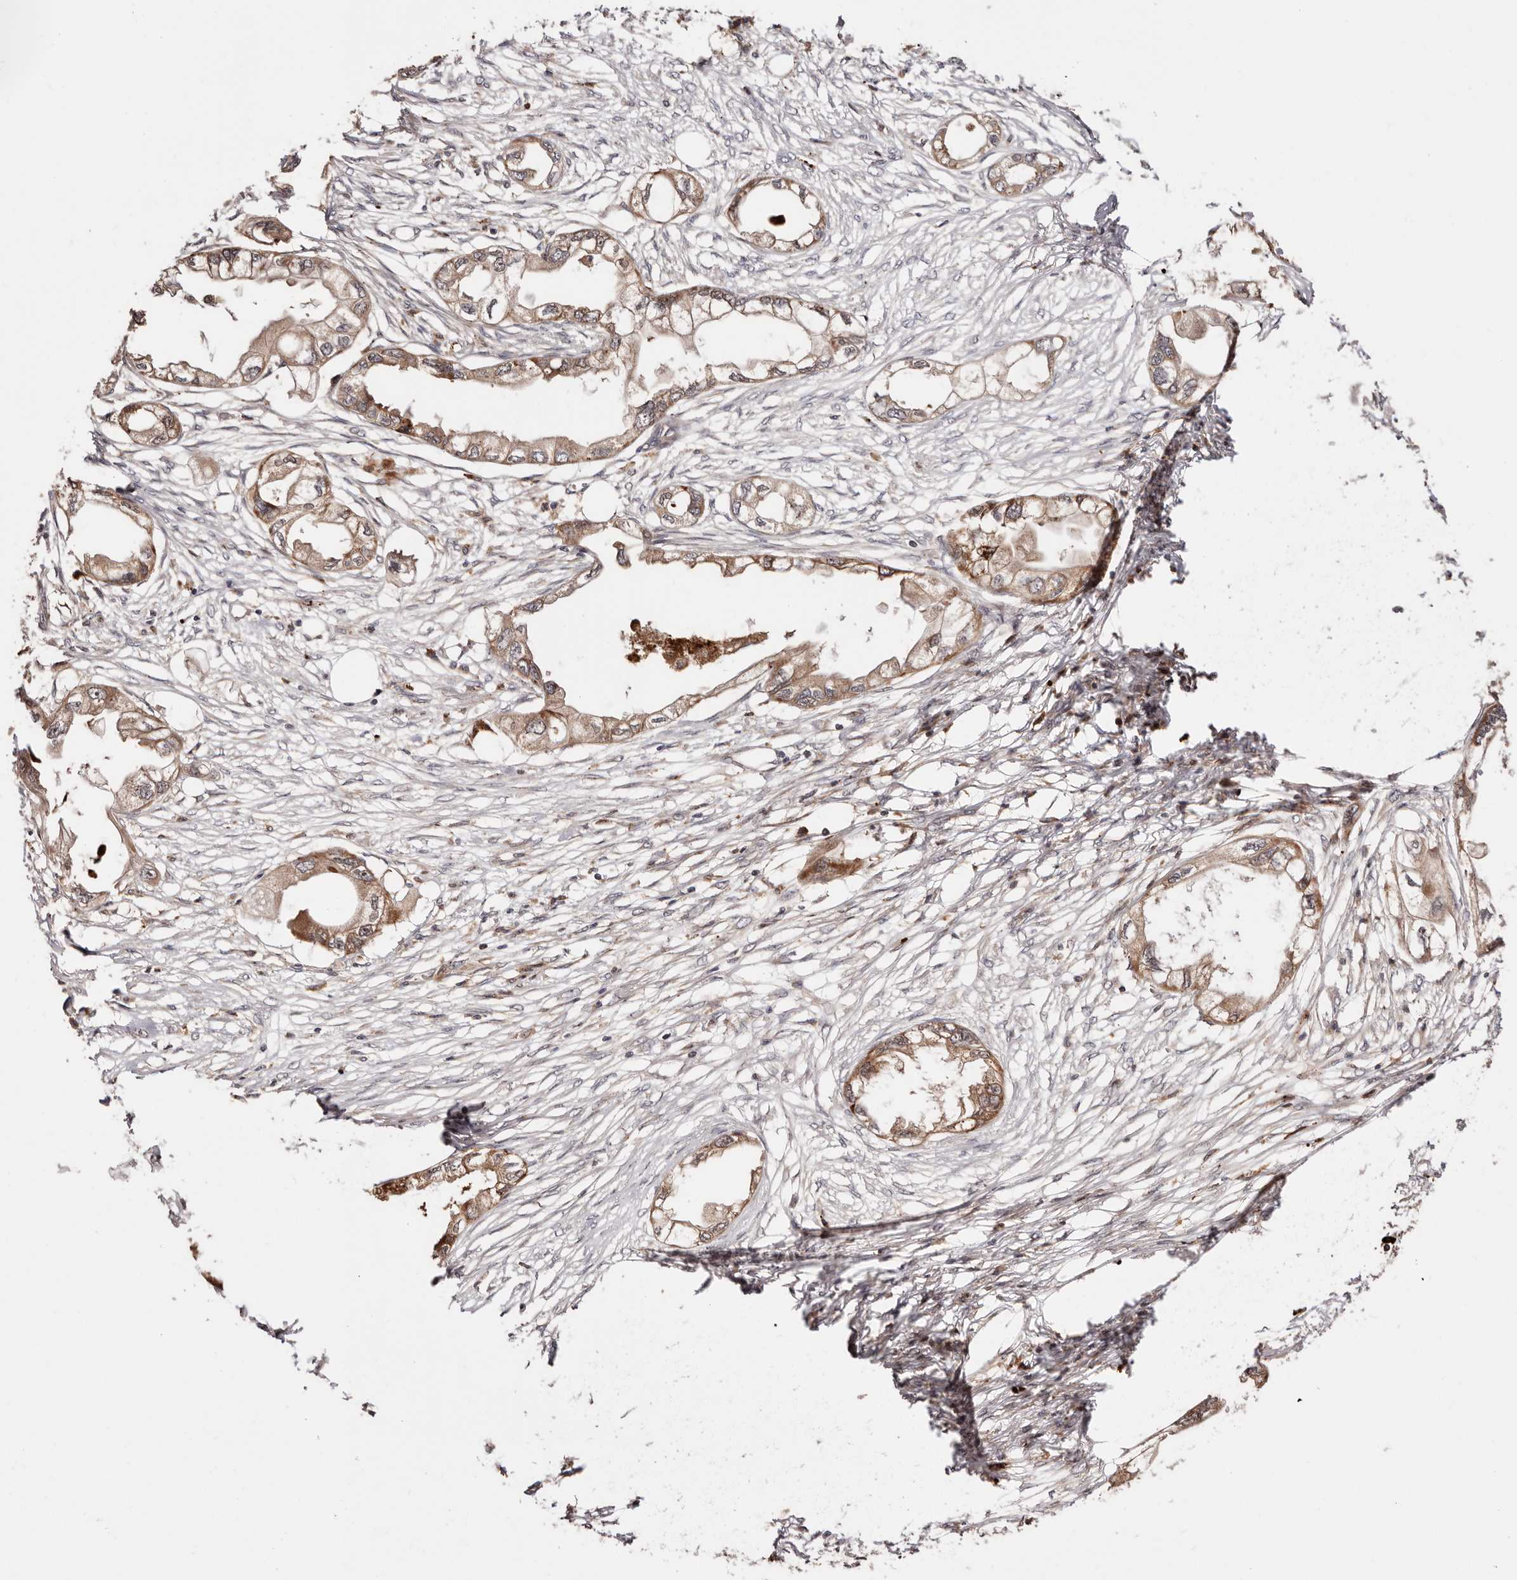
{"staining": {"intensity": "moderate", "quantity": ">75%", "location": "cytoplasmic/membranous"}, "tissue": "endometrial cancer", "cell_type": "Tumor cells", "image_type": "cancer", "snomed": [{"axis": "morphology", "description": "Adenocarcinoma, NOS"}, {"axis": "morphology", "description": "Adenocarcinoma, metastatic, NOS"}, {"axis": "topography", "description": "Adipose tissue"}, {"axis": "topography", "description": "Endometrium"}], "caption": "Immunohistochemical staining of human endometrial cancer (adenocarcinoma) demonstrates medium levels of moderate cytoplasmic/membranous protein positivity in approximately >75% of tumor cells.", "gene": "PTPN22", "patient": {"sex": "female", "age": 67}}